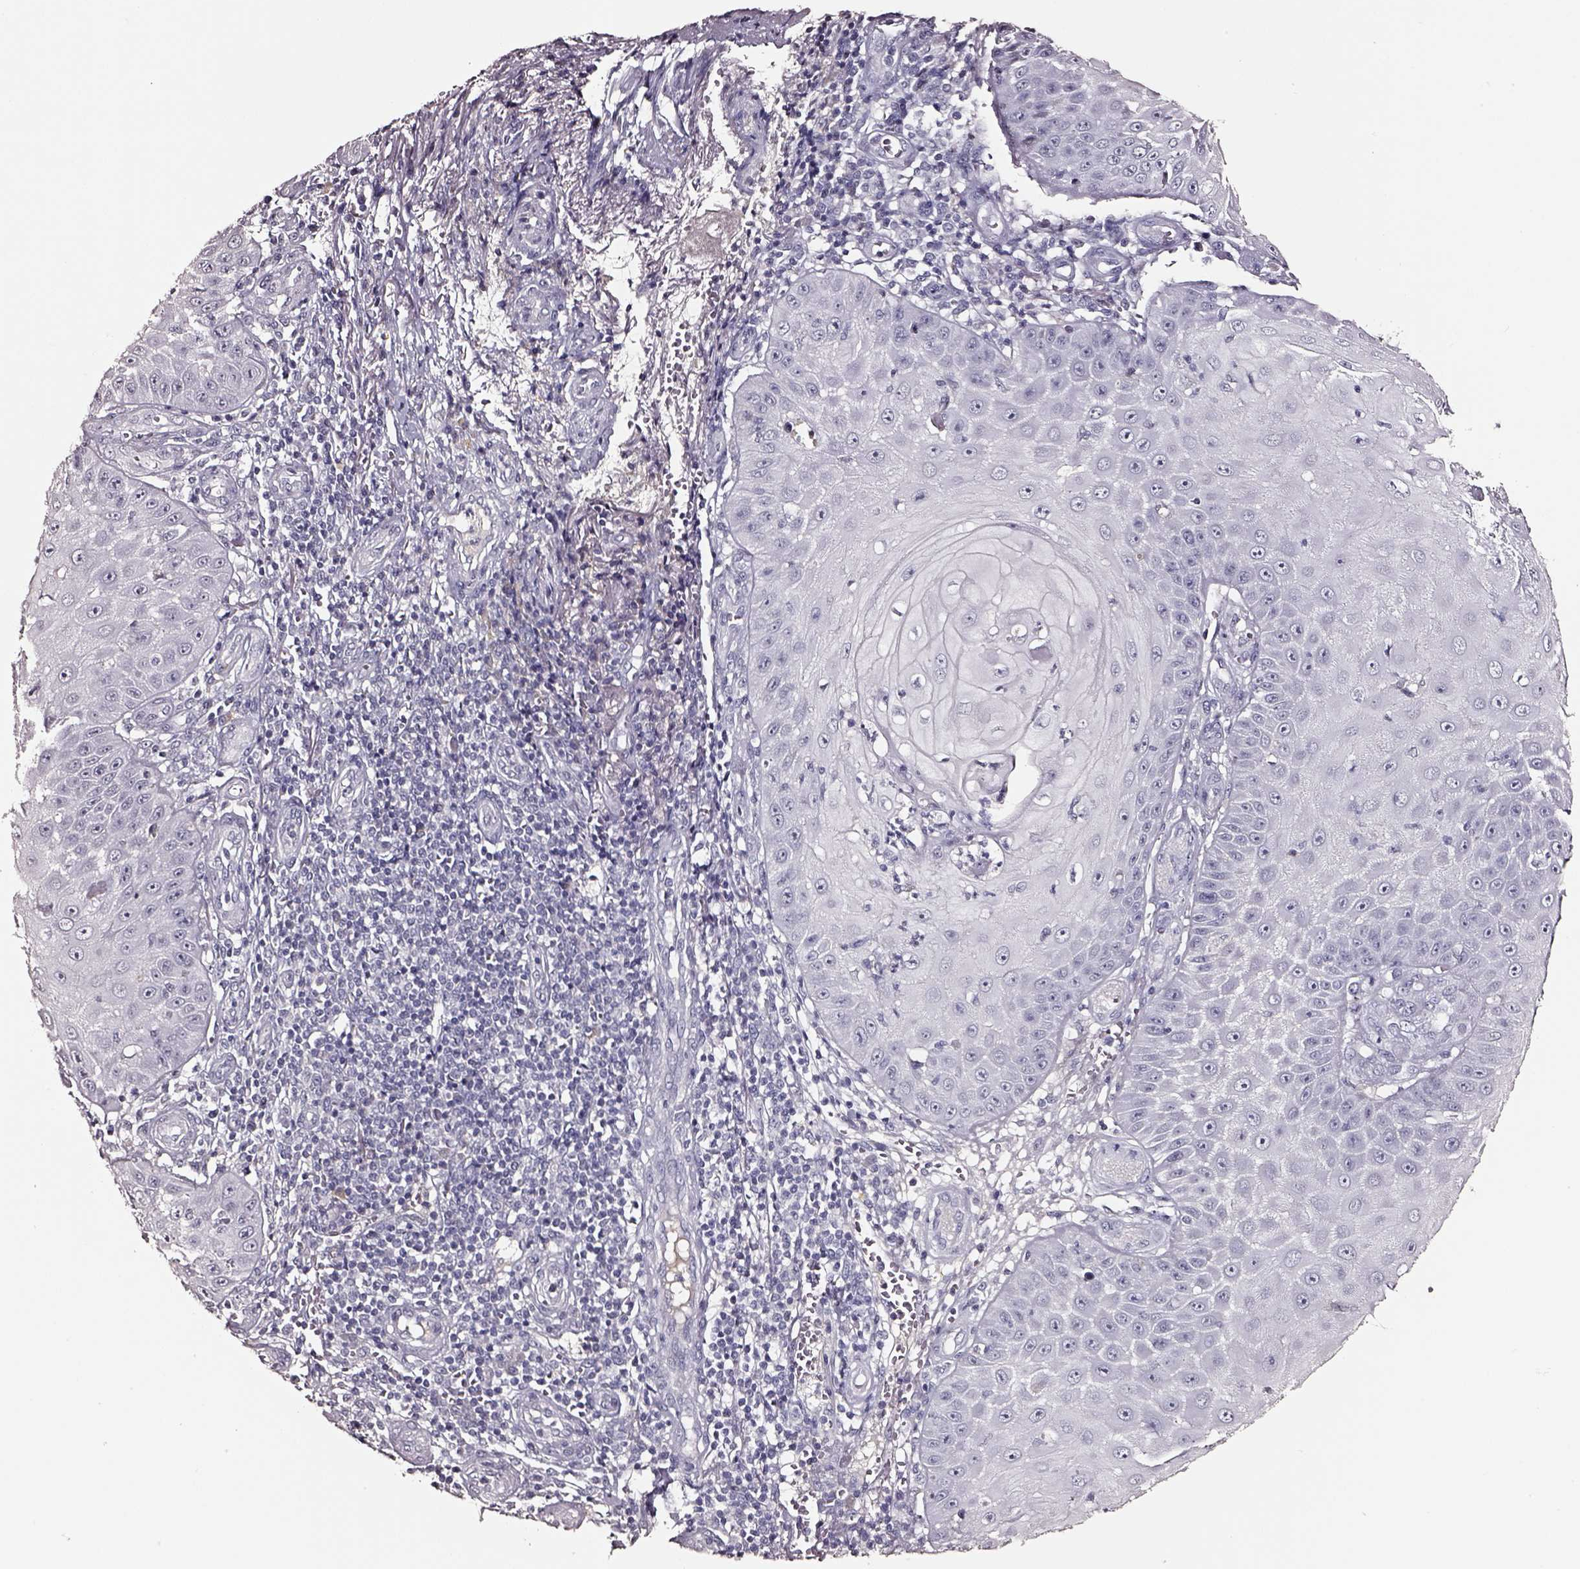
{"staining": {"intensity": "negative", "quantity": "none", "location": "none"}, "tissue": "skin cancer", "cell_type": "Tumor cells", "image_type": "cancer", "snomed": [{"axis": "morphology", "description": "Squamous cell carcinoma, NOS"}, {"axis": "topography", "description": "Skin"}], "caption": "Squamous cell carcinoma (skin) was stained to show a protein in brown. There is no significant positivity in tumor cells.", "gene": "SMIM17", "patient": {"sex": "male", "age": 70}}